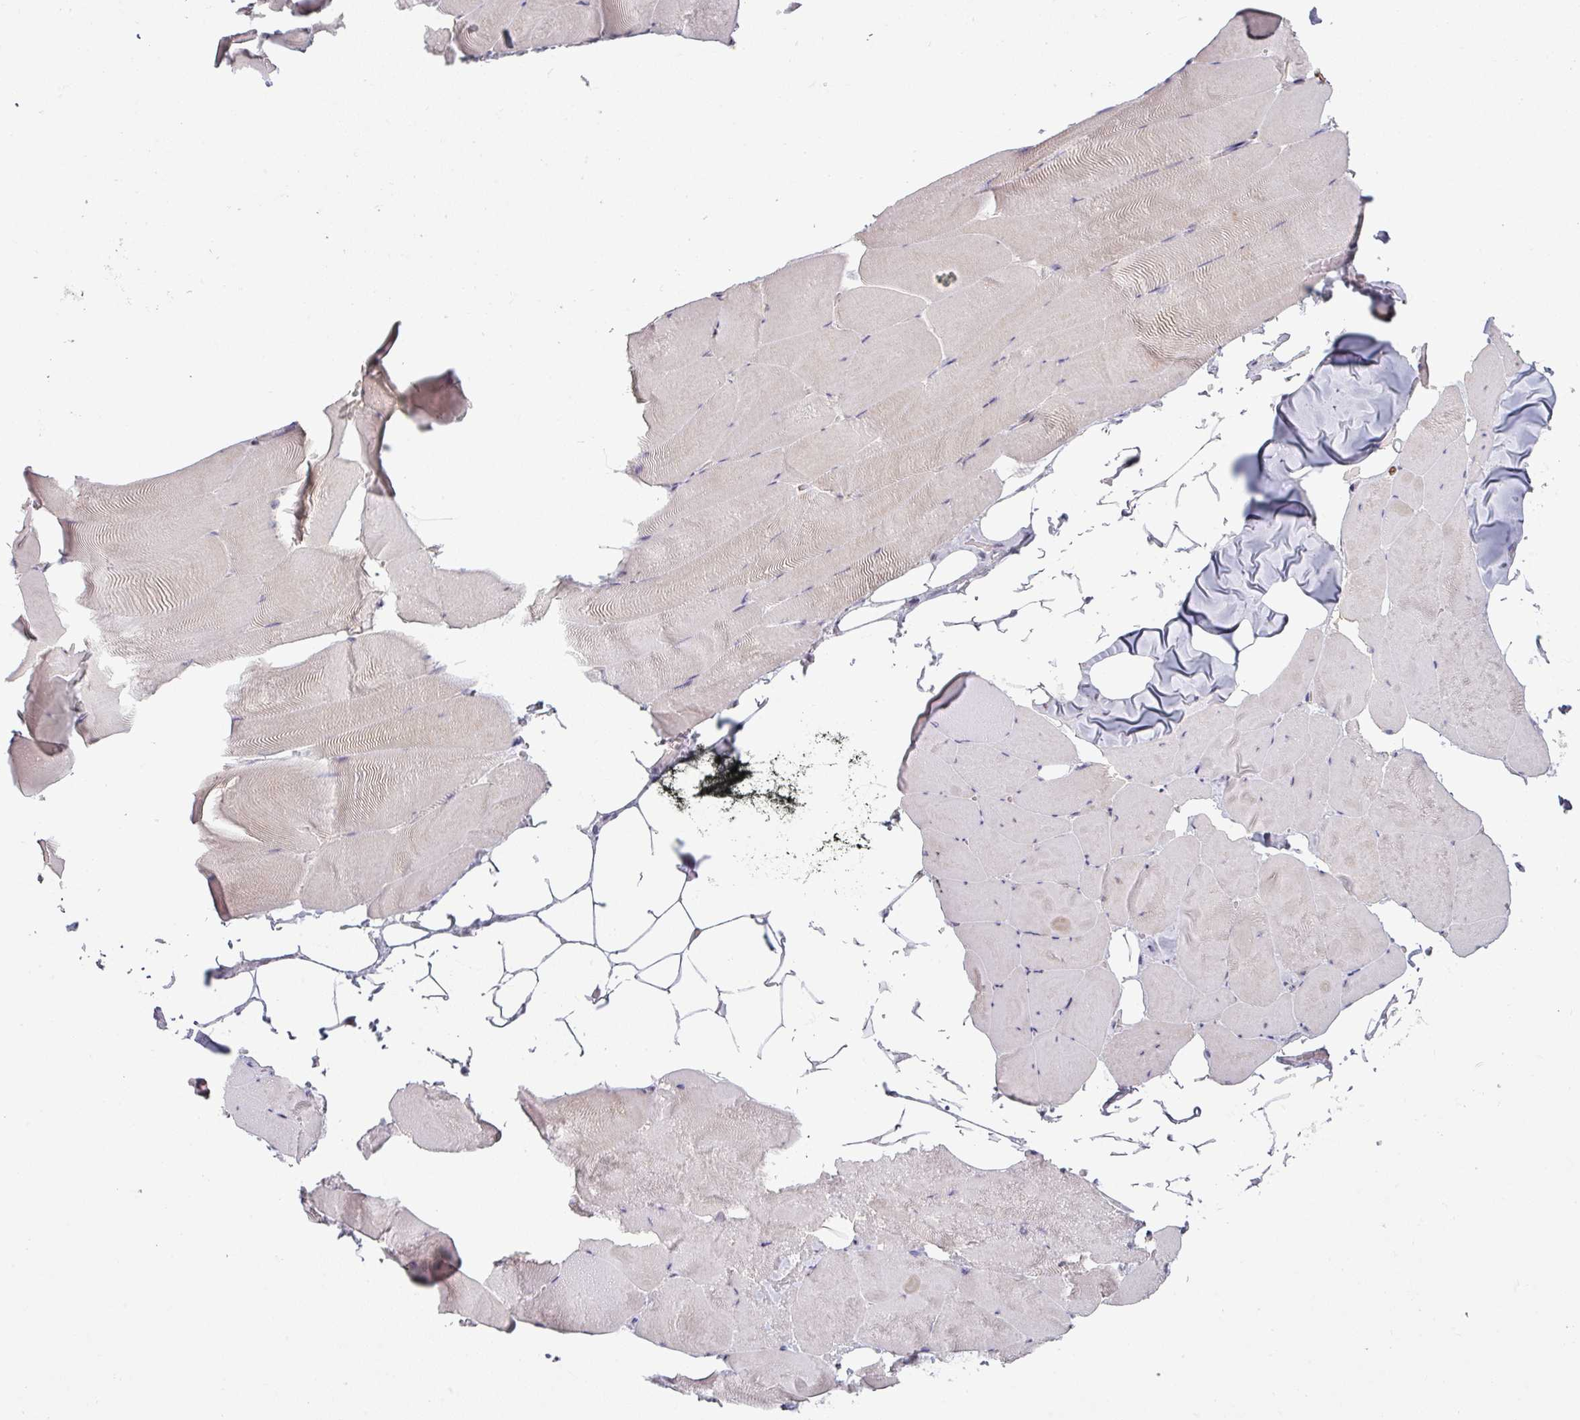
{"staining": {"intensity": "negative", "quantity": "none", "location": "none"}, "tissue": "skeletal muscle", "cell_type": "Myocytes", "image_type": "normal", "snomed": [{"axis": "morphology", "description": "Normal tissue, NOS"}, {"axis": "topography", "description": "Skeletal muscle"}], "caption": "This is a photomicrograph of IHC staining of benign skeletal muscle, which shows no staining in myocytes. (Brightfield microscopy of DAB immunohistochemistry at high magnification).", "gene": "MAGEC3", "patient": {"sex": "female", "age": 64}}